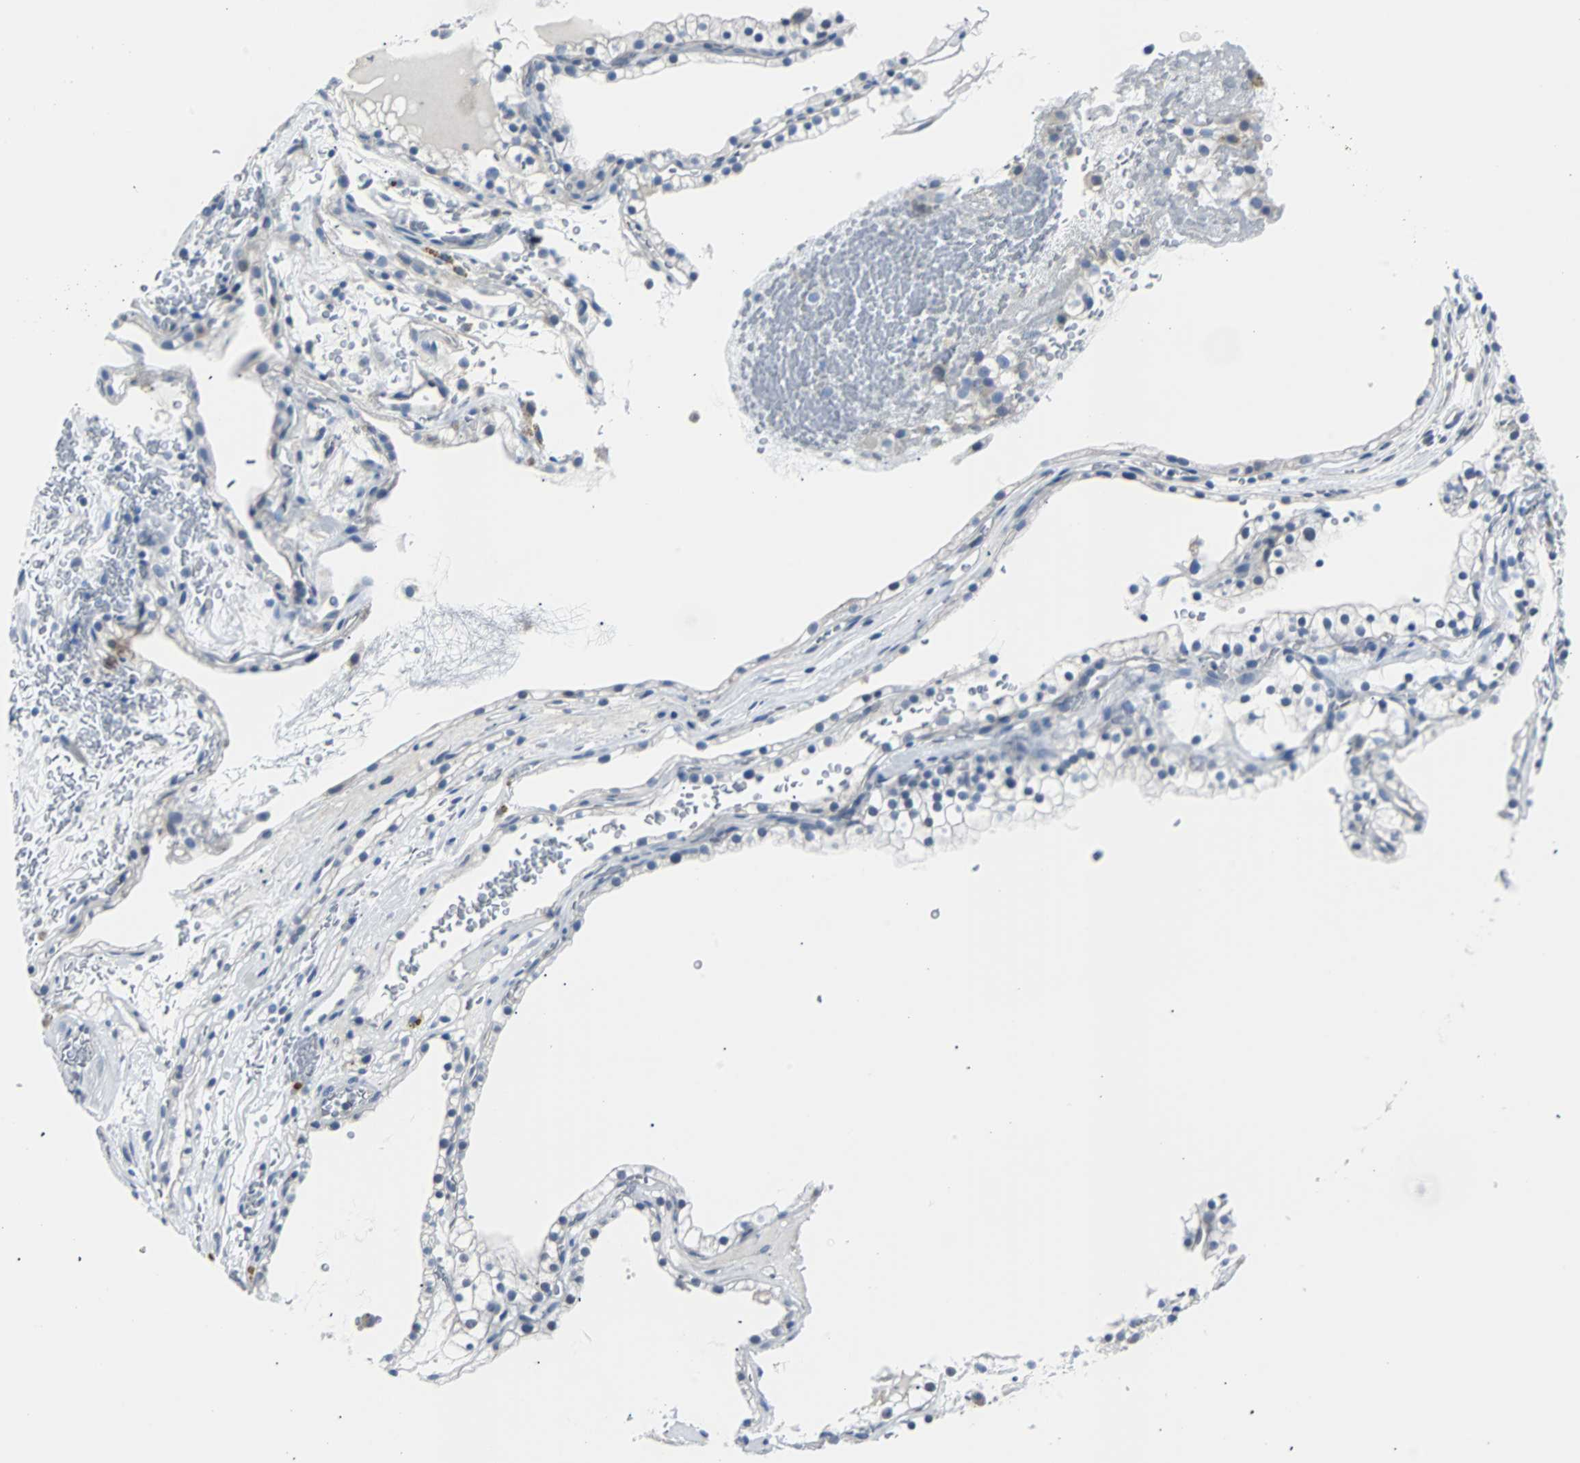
{"staining": {"intensity": "negative", "quantity": "none", "location": "none"}, "tissue": "renal cancer", "cell_type": "Tumor cells", "image_type": "cancer", "snomed": [{"axis": "morphology", "description": "Adenocarcinoma, NOS"}, {"axis": "topography", "description": "Kidney"}], "caption": "Immunohistochemical staining of renal cancer (adenocarcinoma) displays no significant positivity in tumor cells.", "gene": "RASA1", "patient": {"sex": "female", "age": 41}}